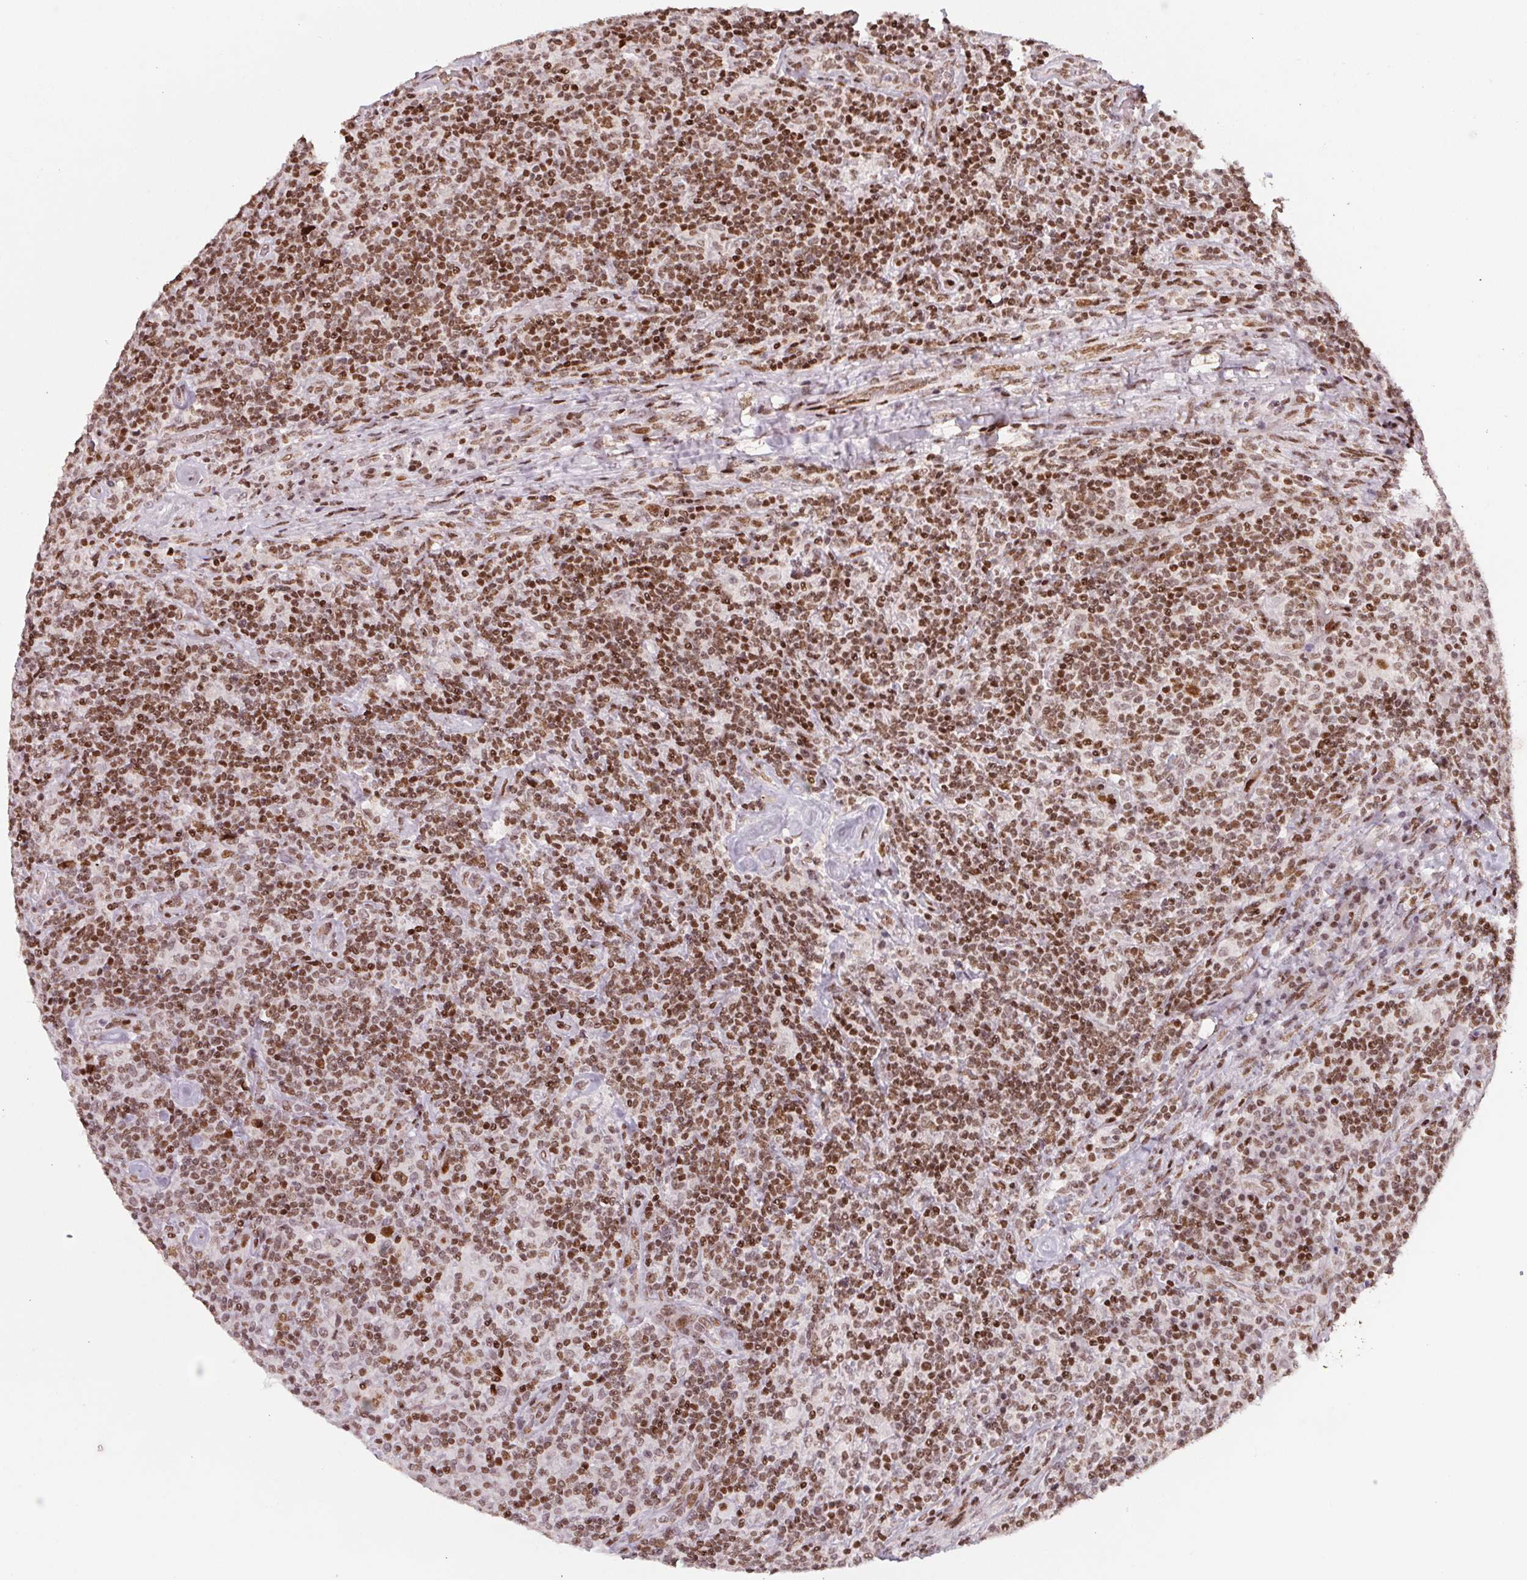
{"staining": {"intensity": "moderate", "quantity": ">75%", "location": "nuclear"}, "tissue": "lymphoma", "cell_type": "Tumor cells", "image_type": "cancer", "snomed": [{"axis": "morphology", "description": "Hodgkin's disease, NOS"}, {"axis": "topography", "description": "Lymph node"}], "caption": "Protein staining of lymphoma tissue demonstrates moderate nuclear expression in about >75% of tumor cells. The staining is performed using DAB brown chromogen to label protein expression. The nuclei are counter-stained blue using hematoxylin.", "gene": "KMT2A", "patient": {"sex": "male", "age": 70}}